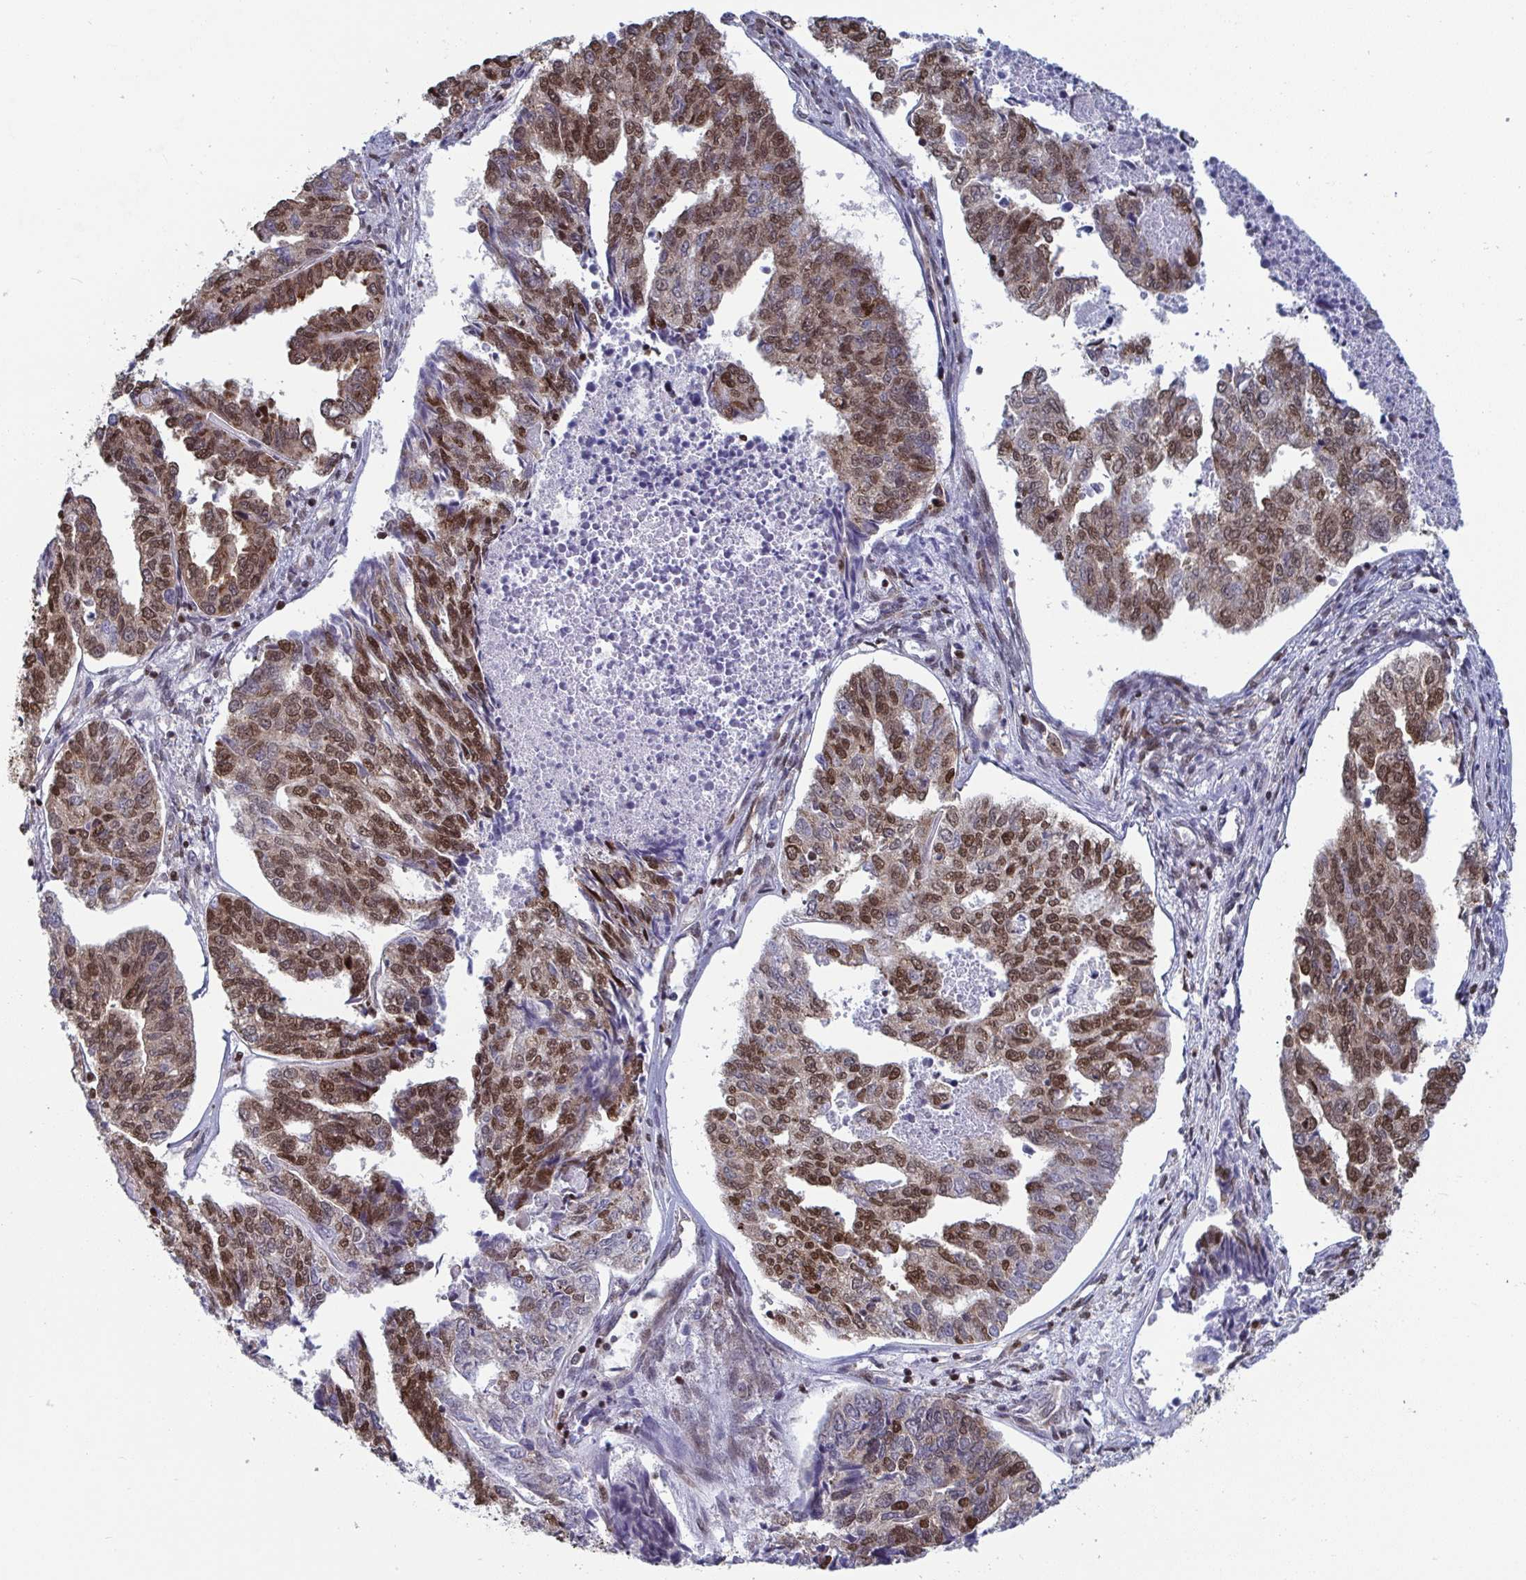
{"staining": {"intensity": "moderate", "quantity": ">75%", "location": "nuclear"}, "tissue": "endometrial cancer", "cell_type": "Tumor cells", "image_type": "cancer", "snomed": [{"axis": "morphology", "description": "Adenocarcinoma, NOS"}, {"axis": "topography", "description": "Endometrium"}], "caption": "A high-resolution photomicrograph shows immunohistochemistry staining of adenocarcinoma (endometrial), which shows moderate nuclear staining in about >75% of tumor cells.", "gene": "GAR1", "patient": {"sex": "female", "age": 73}}